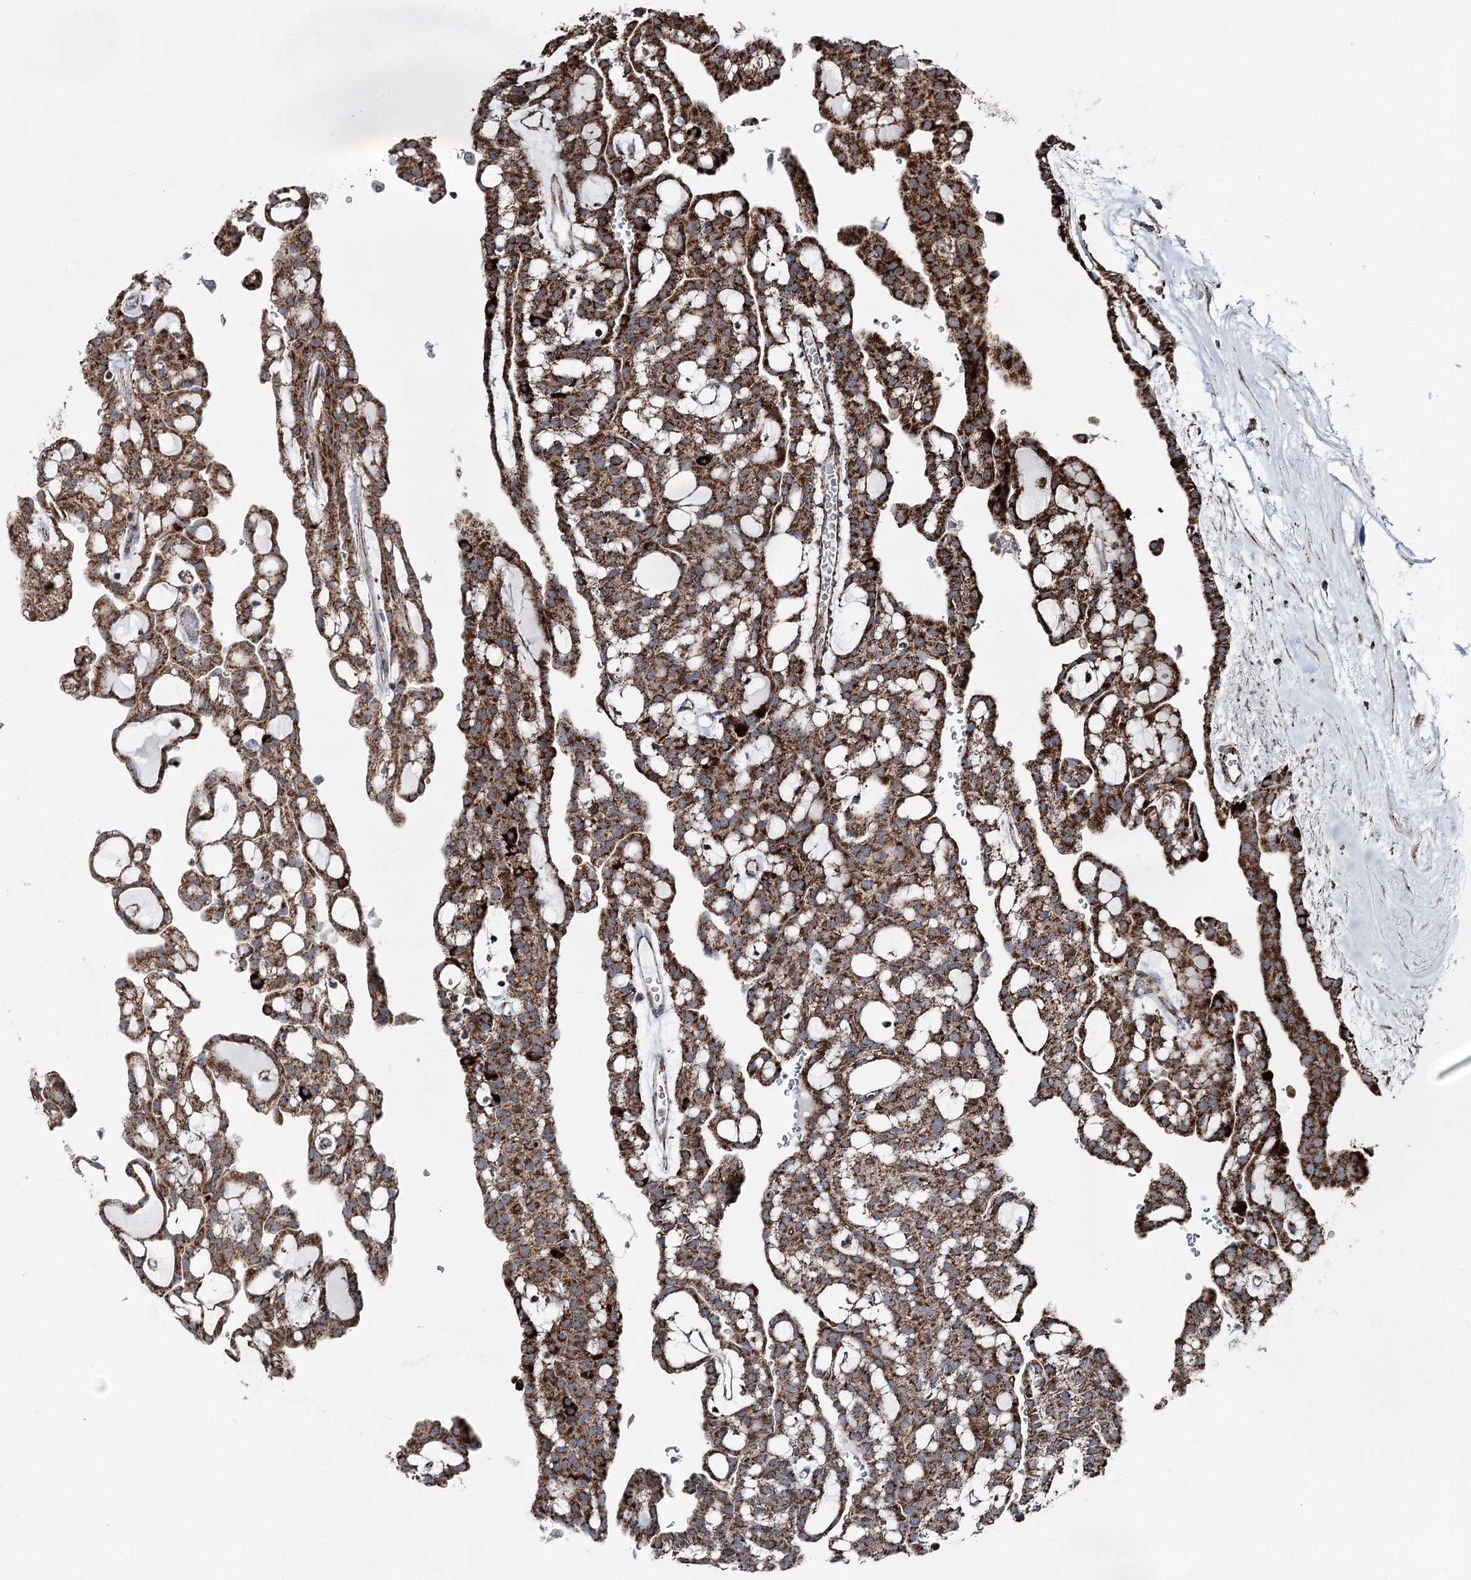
{"staining": {"intensity": "strong", "quantity": ">75%", "location": "cytoplasmic/membranous"}, "tissue": "renal cancer", "cell_type": "Tumor cells", "image_type": "cancer", "snomed": [{"axis": "morphology", "description": "Adenocarcinoma, NOS"}, {"axis": "topography", "description": "Kidney"}], "caption": "Protein positivity by IHC demonstrates strong cytoplasmic/membranous expression in approximately >75% of tumor cells in renal adenocarcinoma.", "gene": "UCN3", "patient": {"sex": "male", "age": 63}}